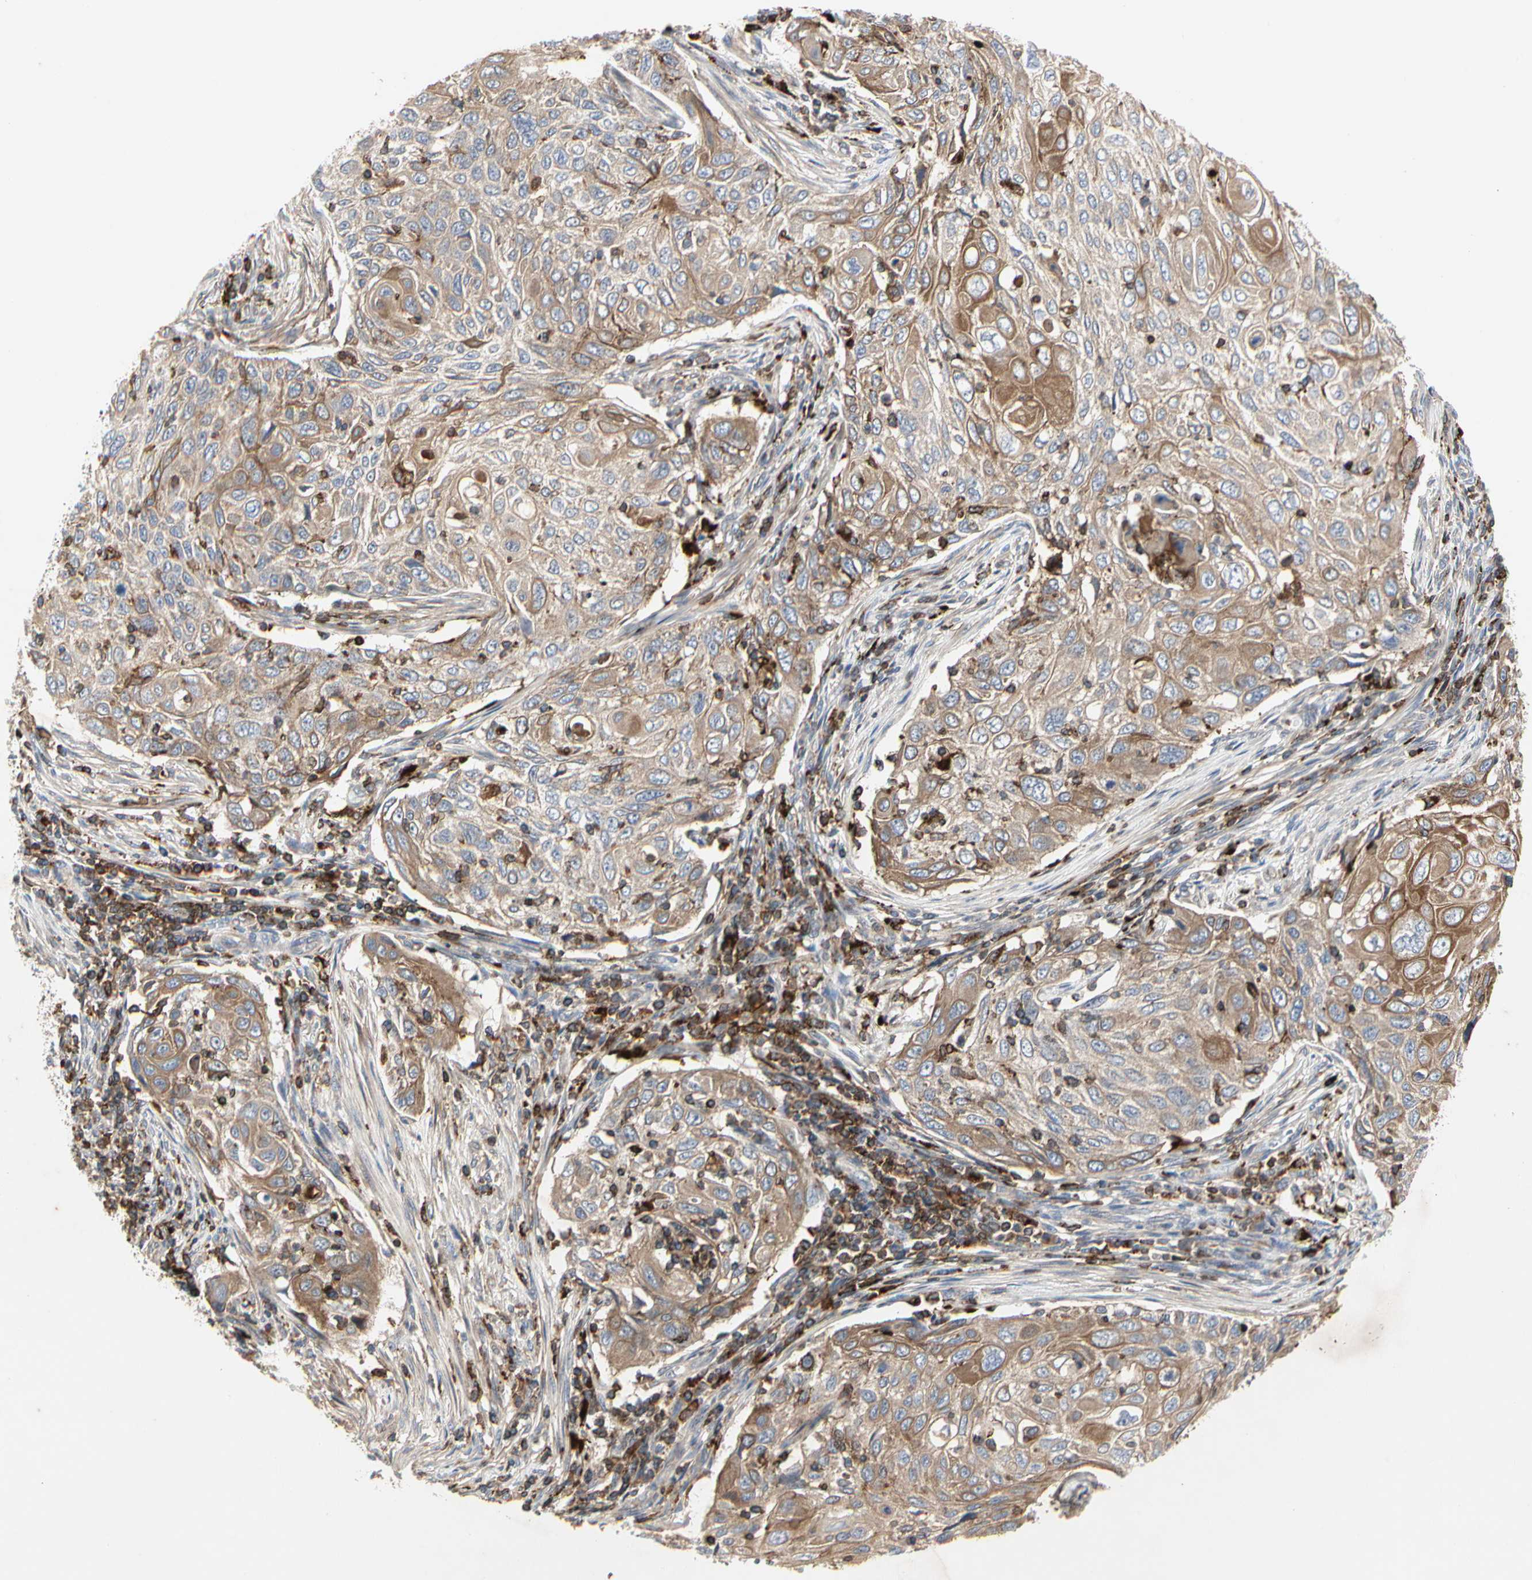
{"staining": {"intensity": "moderate", "quantity": ">75%", "location": "cytoplasmic/membranous"}, "tissue": "cervical cancer", "cell_type": "Tumor cells", "image_type": "cancer", "snomed": [{"axis": "morphology", "description": "Squamous cell carcinoma, NOS"}, {"axis": "topography", "description": "Cervix"}], "caption": "Brown immunohistochemical staining in cervical squamous cell carcinoma demonstrates moderate cytoplasmic/membranous positivity in approximately >75% of tumor cells.", "gene": "NAPG", "patient": {"sex": "female", "age": 70}}